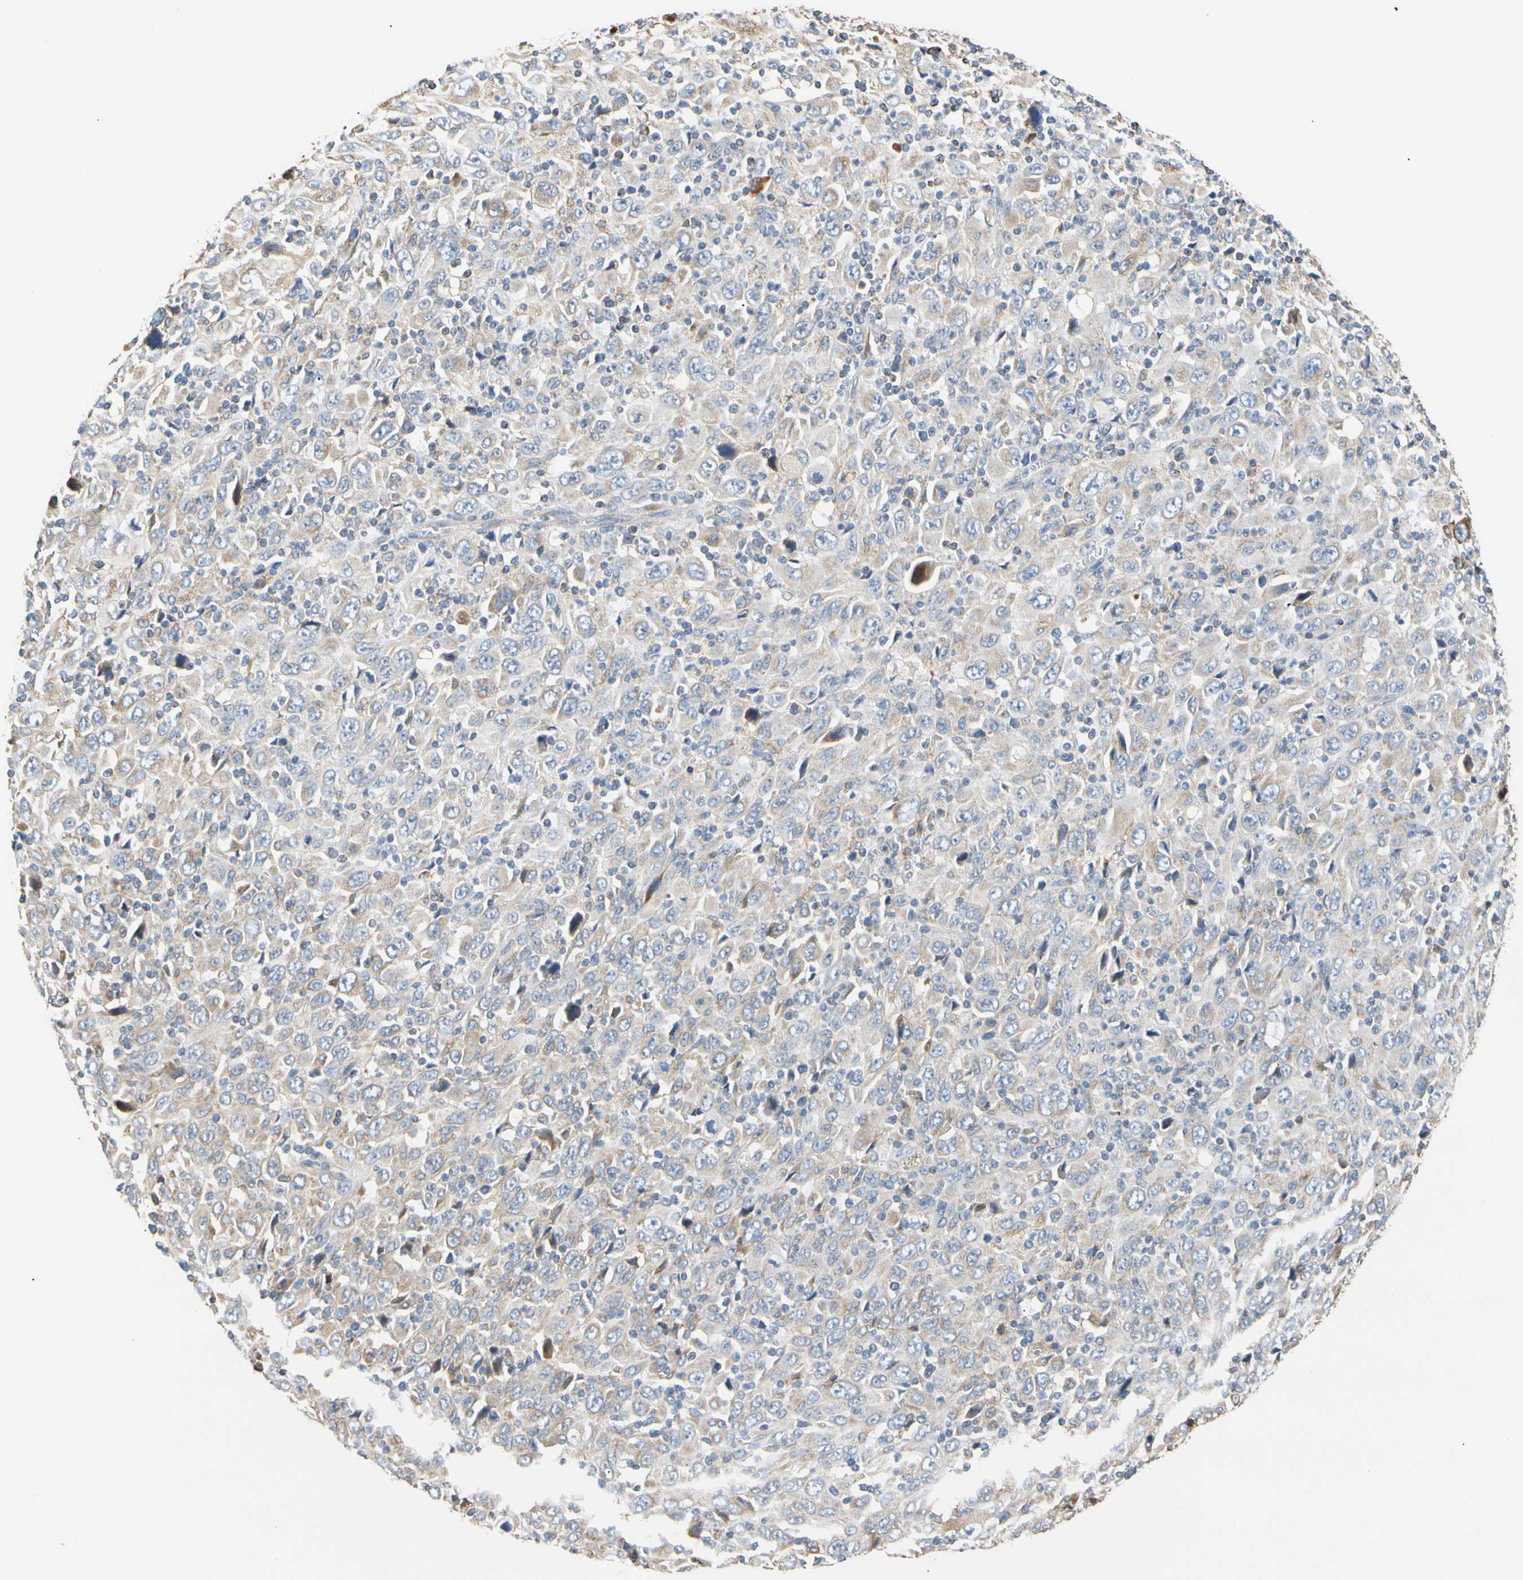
{"staining": {"intensity": "moderate", "quantity": "<25%", "location": "cytoplasmic/membranous"}, "tissue": "melanoma", "cell_type": "Tumor cells", "image_type": "cancer", "snomed": [{"axis": "morphology", "description": "Malignant melanoma, Metastatic site"}, {"axis": "topography", "description": "Skin"}], "caption": "Protein expression analysis of human melanoma reveals moderate cytoplasmic/membranous expression in about <25% of tumor cells.", "gene": "PLGRKT", "patient": {"sex": "female", "age": 56}}